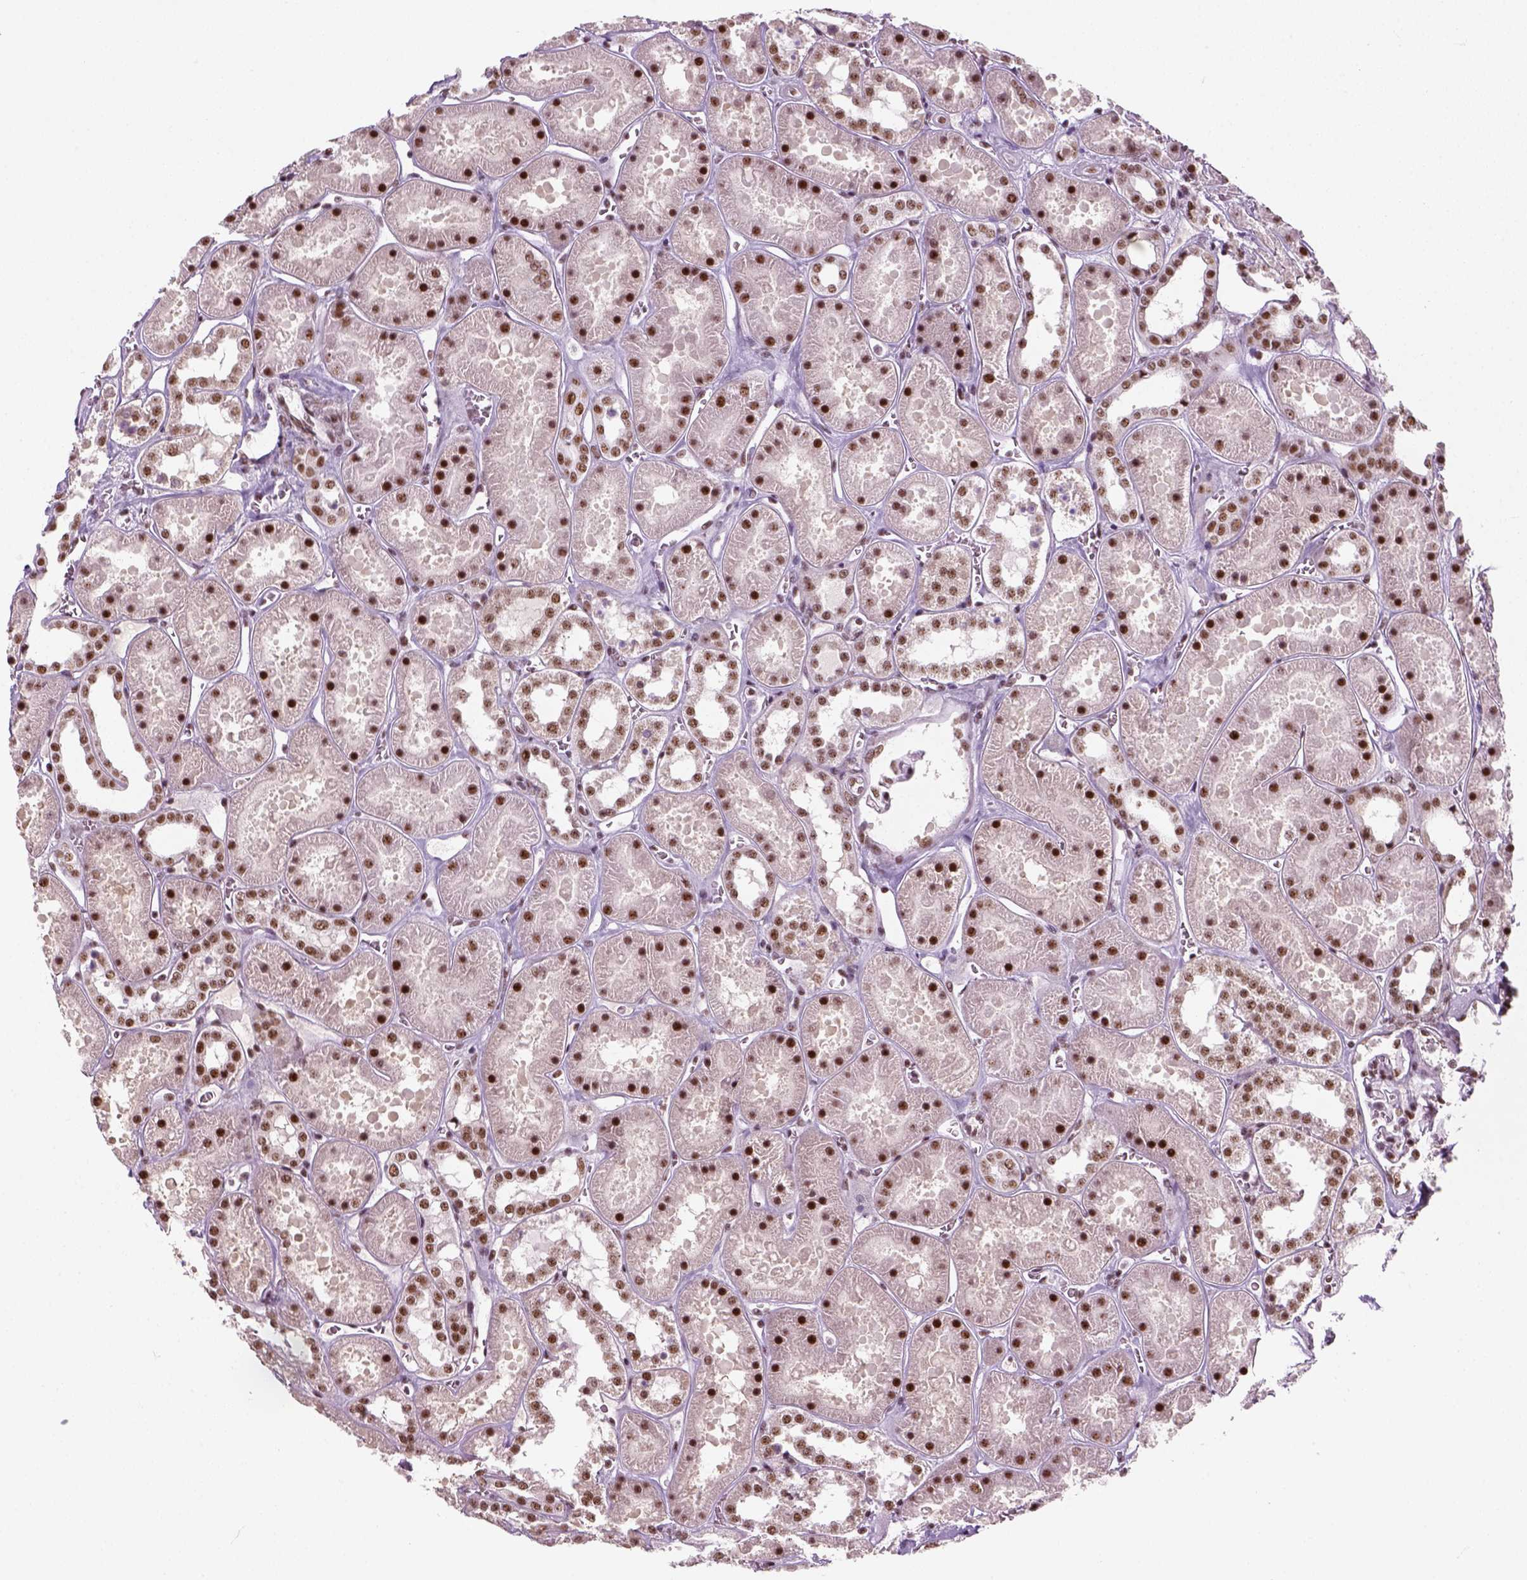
{"staining": {"intensity": "strong", "quantity": "25%-75%", "location": "nuclear"}, "tissue": "kidney", "cell_type": "Cells in glomeruli", "image_type": "normal", "snomed": [{"axis": "morphology", "description": "Normal tissue, NOS"}, {"axis": "topography", "description": "Kidney"}], "caption": "Immunohistochemistry image of unremarkable human kidney stained for a protein (brown), which exhibits high levels of strong nuclear expression in about 25%-75% of cells in glomeruli.", "gene": "GTF2F1", "patient": {"sex": "female", "age": 41}}